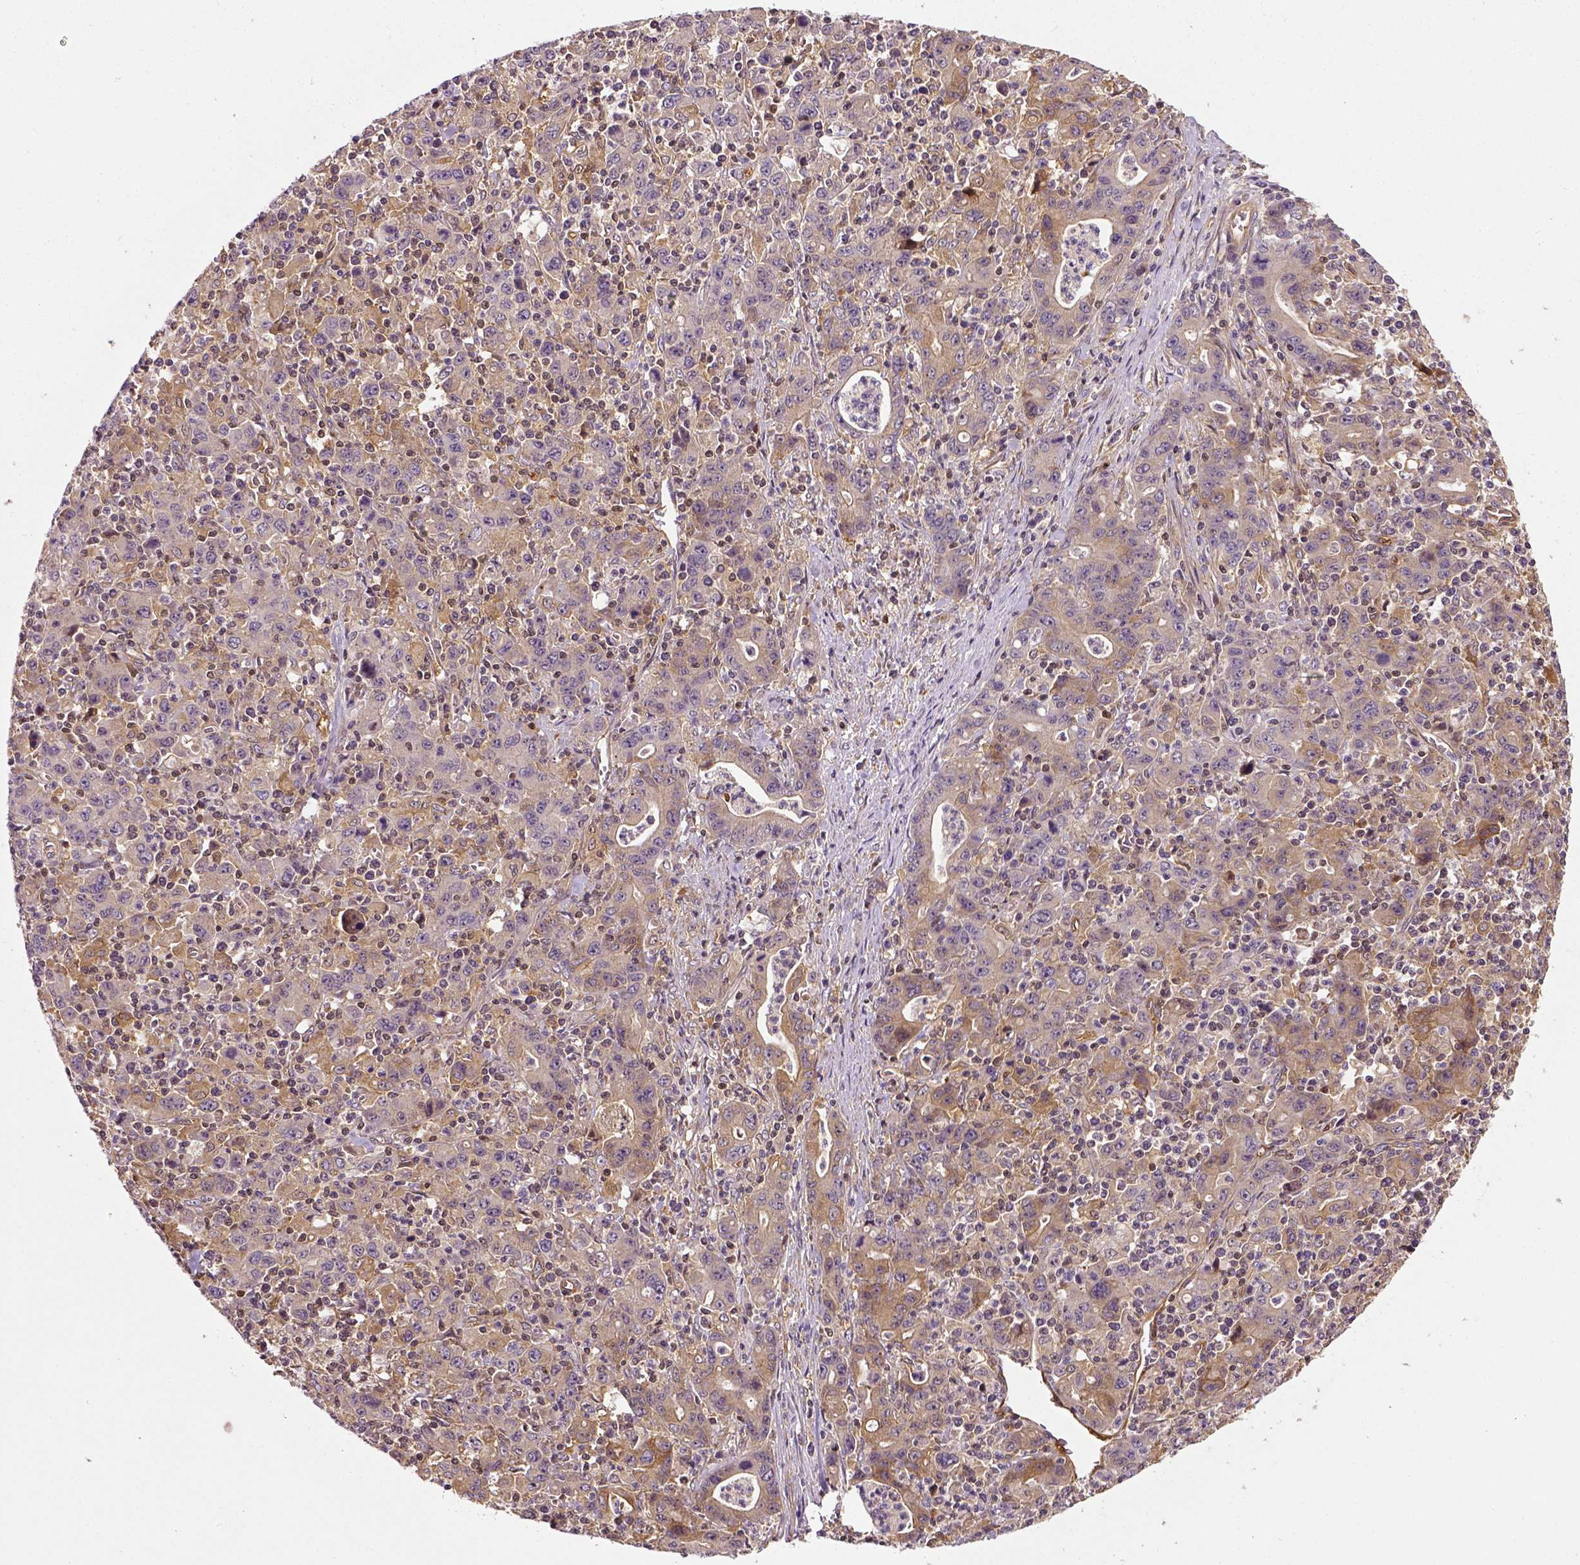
{"staining": {"intensity": "weak", "quantity": ">75%", "location": "cytoplasmic/membranous"}, "tissue": "stomach cancer", "cell_type": "Tumor cells", "image_type": "cancer", "snomed": [{"axis": "morphology", "description": "Adenocarcinoma, NOS"}, {"axis": "topography", "description": "Stomach, upper"}], "caption": "Adenocarcinoma (stomach) was stained to show a protein in brown. There is low levels of weak cytoplasmic/membranous positivity in about >75% of tumor cells.", "gene": "MATK", "patient": {"sex": "male", "age": 69}}